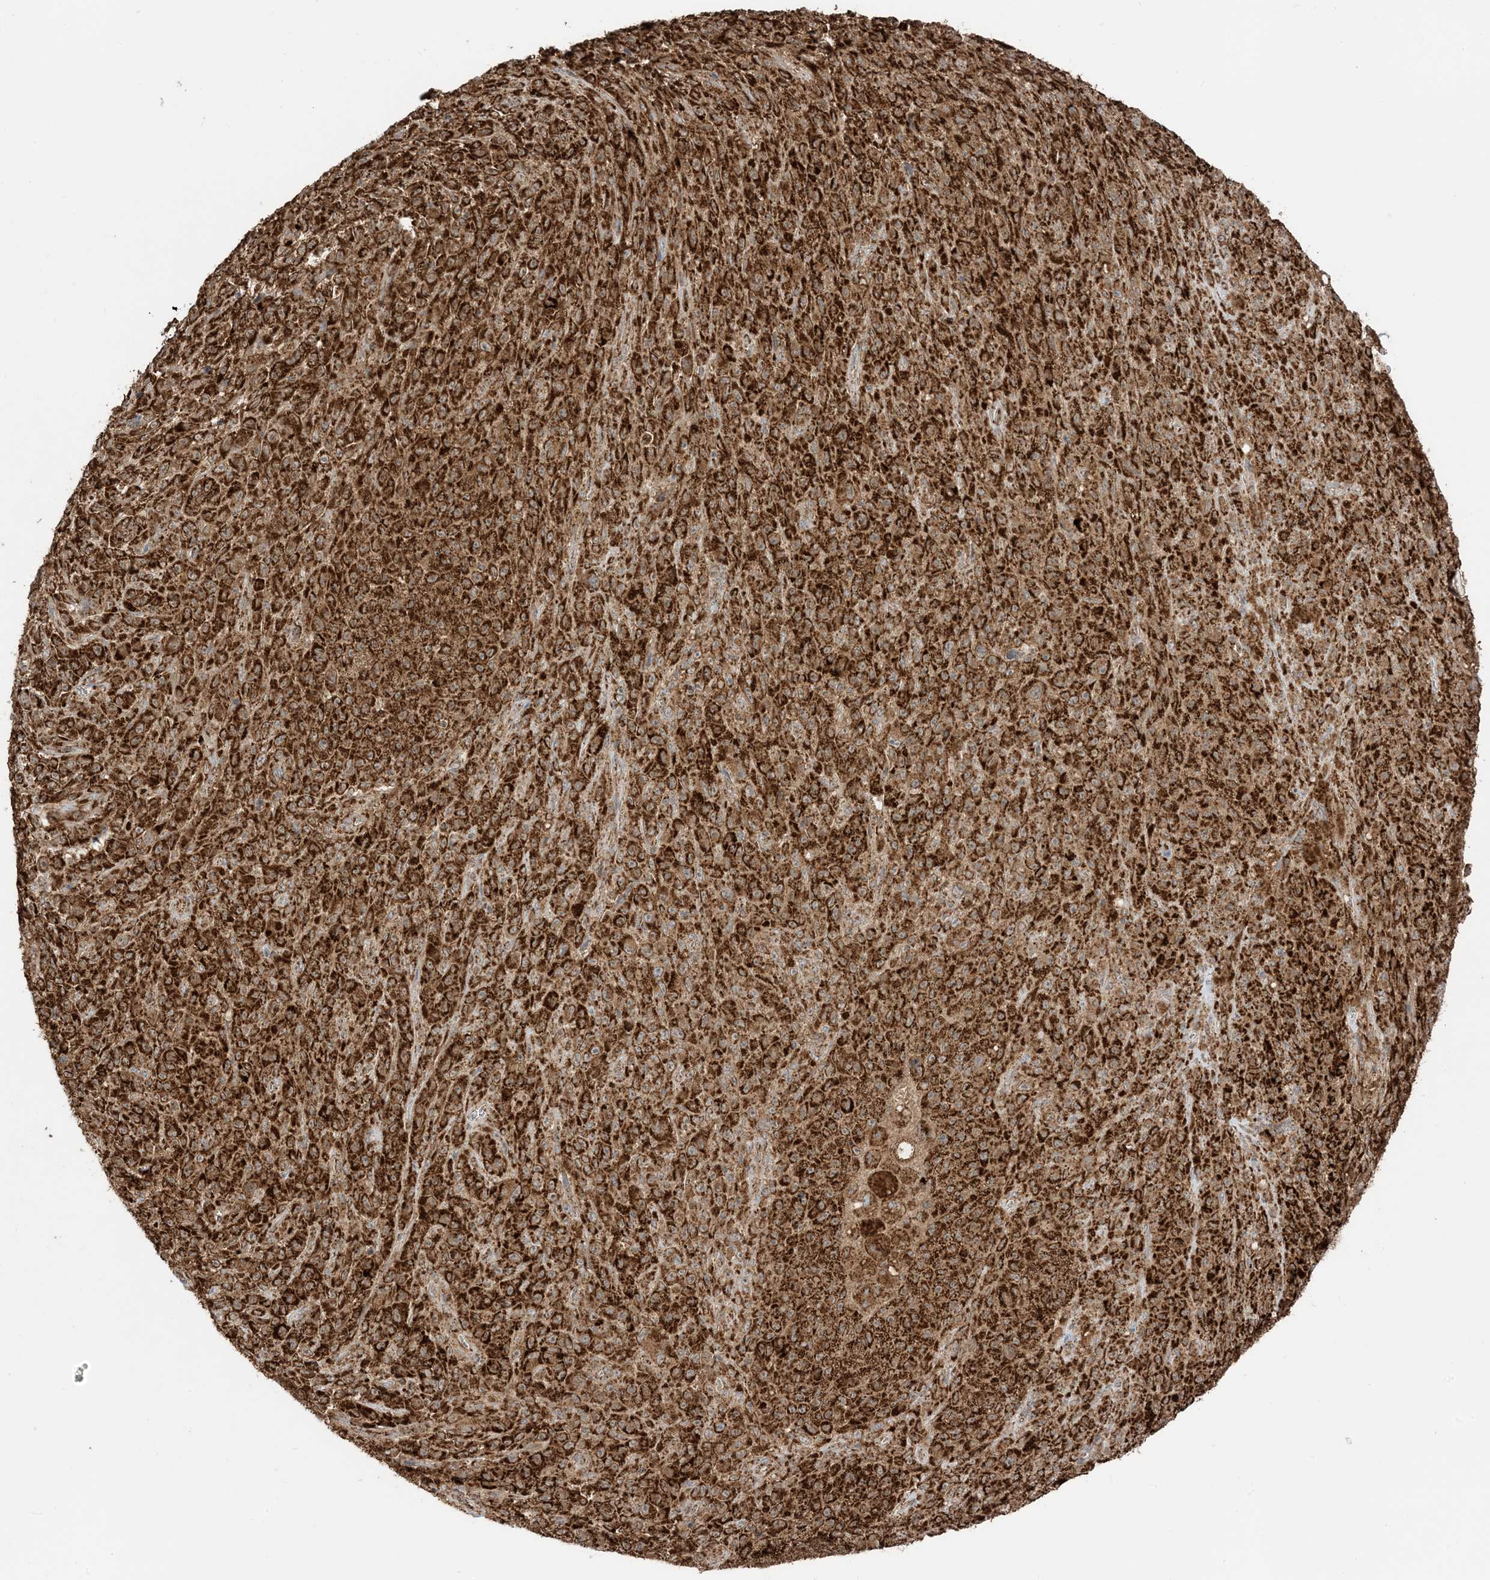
{"staining": {"intensity": "strong", "quantity": ">75%", "location": "cytoplasmic/membranous"}, "tissue": "melanoma", "cell_type": "Tumor cells", "image_type": "cancer", "snomed": [{"axis": "morphology", "description": "Malignant melanoma, NOS"}, {"axis": "topography", "description": "Skin"}], "caption": "DAB immunohistochemical staining of human melanoma demonstrates strong cytoplasmic/membranous protein expression in about >75% of tumor cells. Using DAB (3,3'-diaminobenzidine) (brown) and hematoxylin (blue) stains, captured at high magnification using brightfield microscopy.", "gene": "N4BP3", "patient": {"sex": "female", "age": 82}}